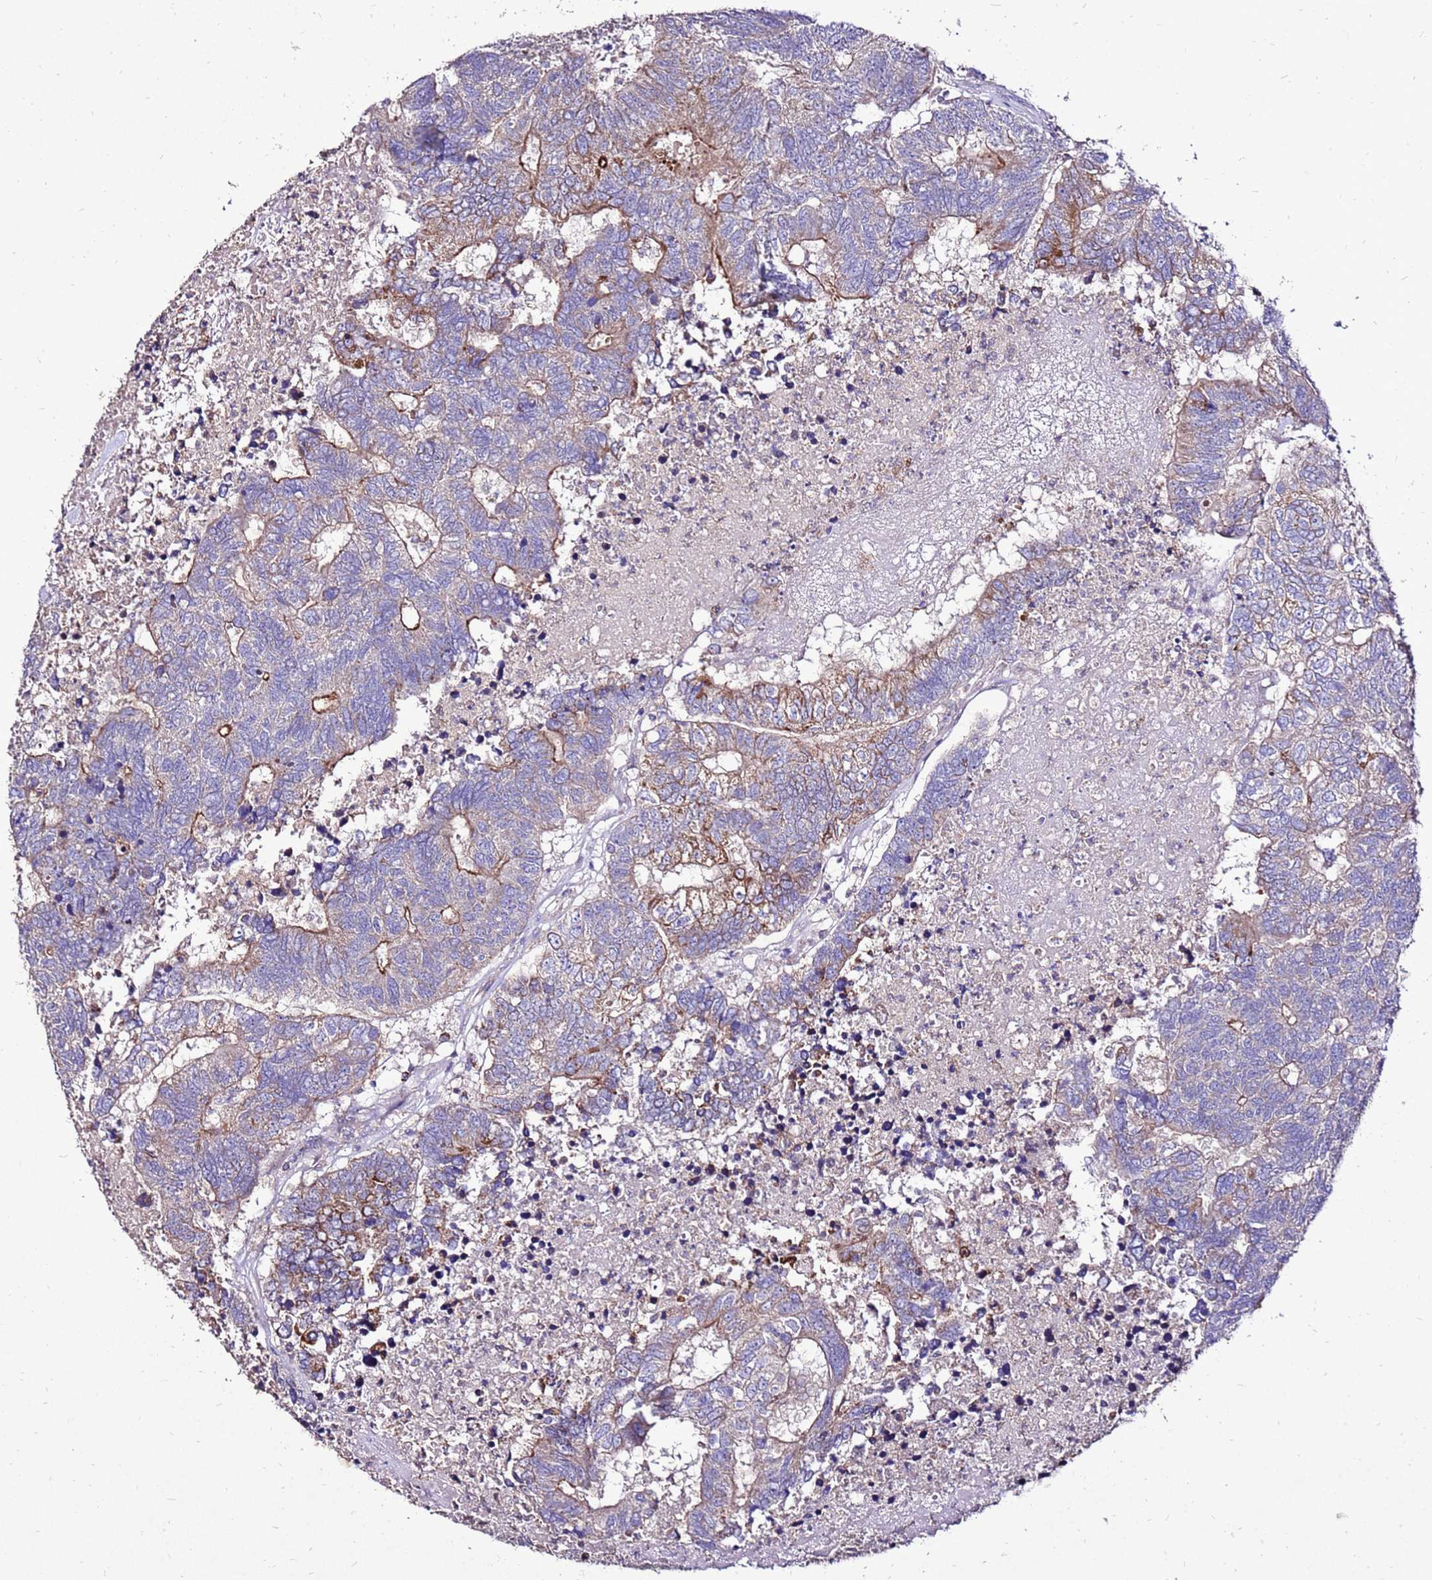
{"staining": {"intensity": "moderate", "quantity": "<25%", "location": "cytoplasmic/membranous"}, "tissue": "colorectal cancer", "cell_type": "Tumor cells", "image_type": "cancer", "snomed": [{"axis": "morphology", "description": "Adenocarcinoma, NOS"}, {"axis": "topography", "description": "Colon"}], "caption": "Brown immunohistochemical staining in adenocarcinoma (colorectal) displays moderate cytoplasmic/membranous positivity in about <25% of tumor cells. (DAB (3,3'-diaminobenzidine) IHC with brightfield microscopy, high magnification).", "gene": "TMEM106C", "patient": {"sex": "female", "age": 48}}